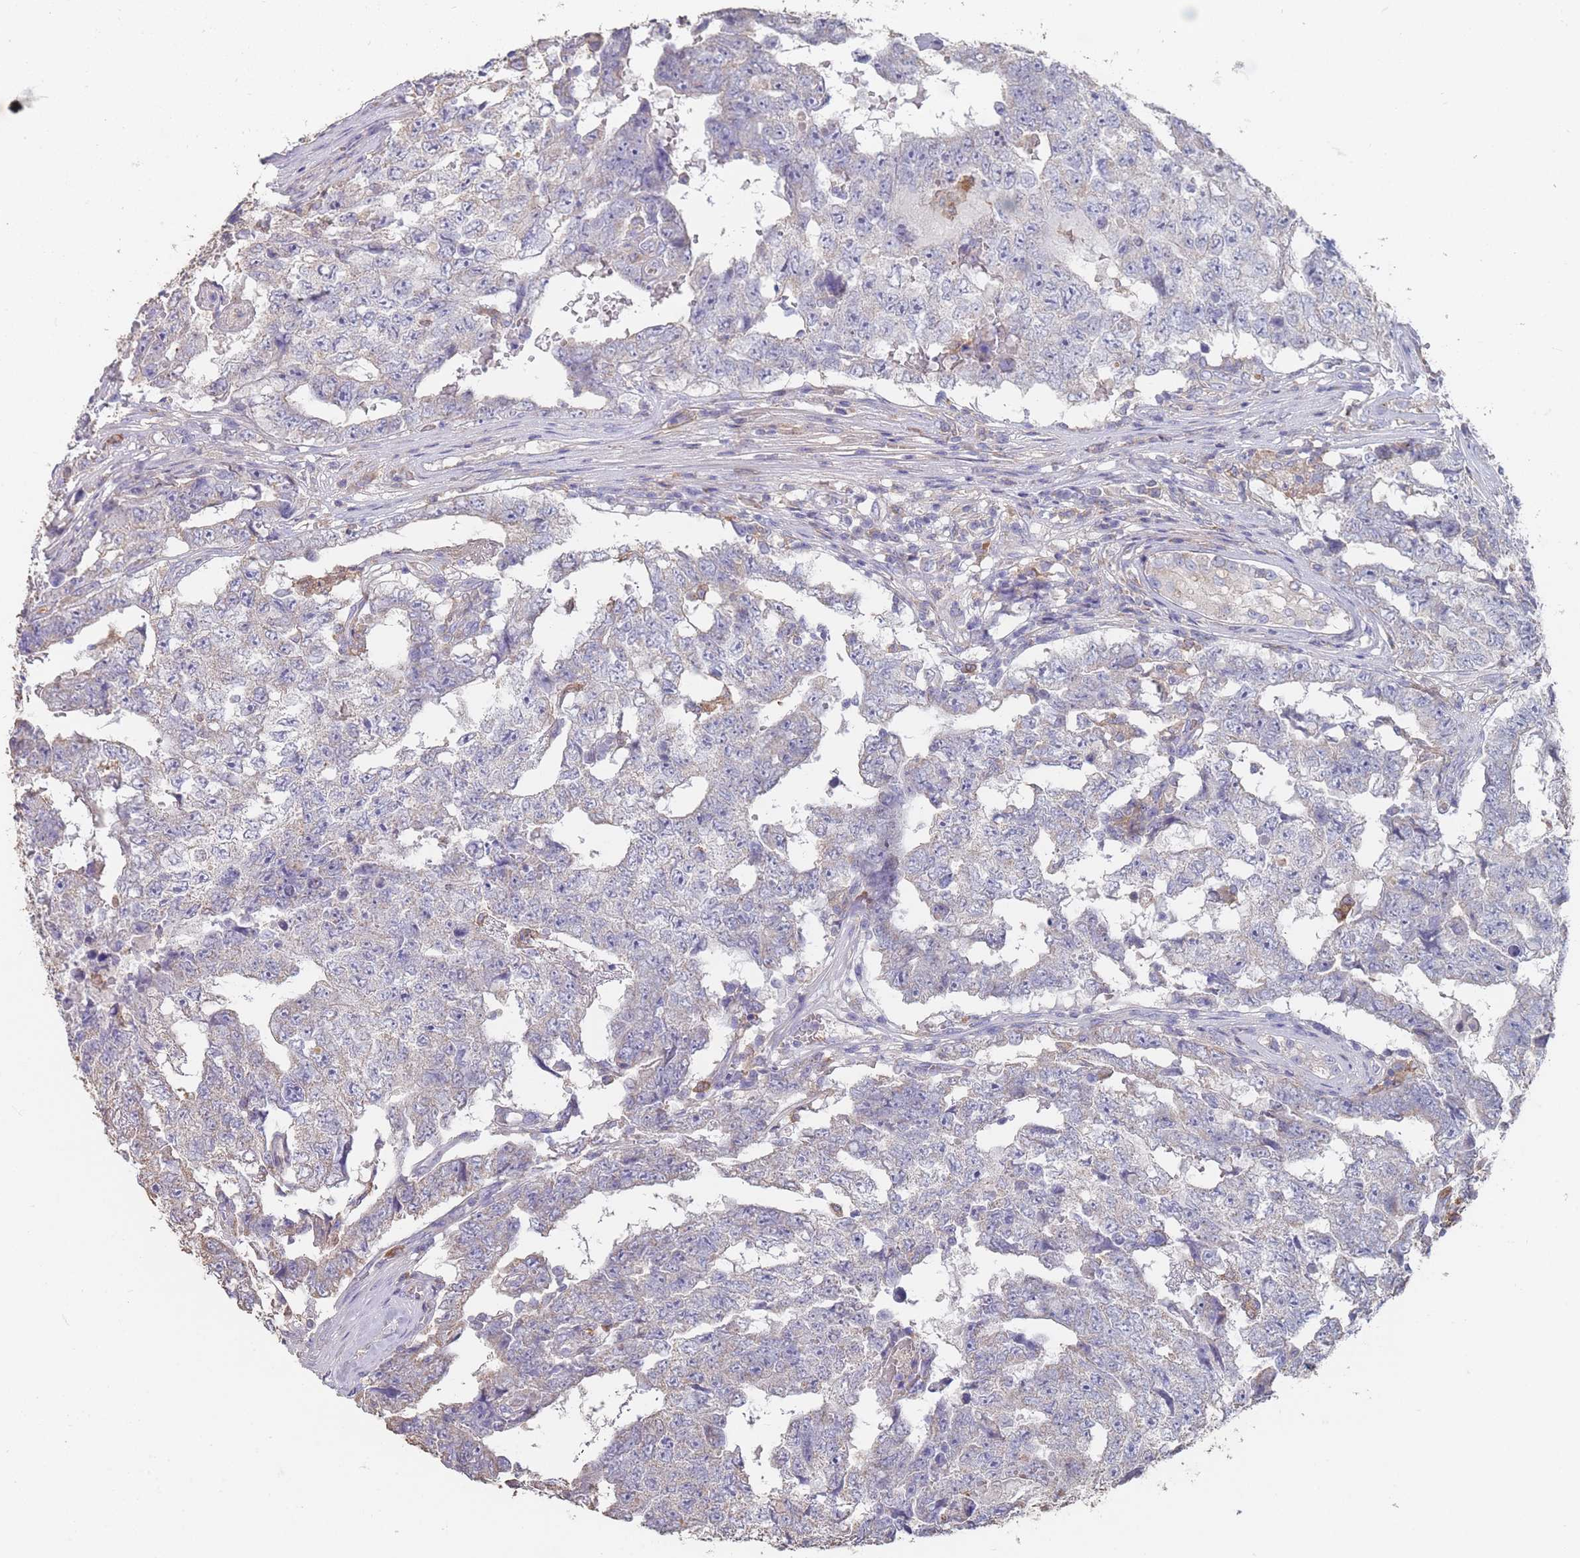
{"staining": {"intensity": "negative", "quantity": "none", "location": "none"}, "tissue": "testis cancer", "cell_type": "Tumor cells", "image_type": "cancer", "snomed": [{"axis": "morphology", "description": "Carcinoma, Embryonal, NOS"}, {"axis": "topography", "description": "Testis"}], "caption": "Protein analysis of testis embryonal carcinoma demonstrates no significant expression in tumor cells.", "gene": "CLEC12A", "patient": {"sex": "male", "age": 25}}